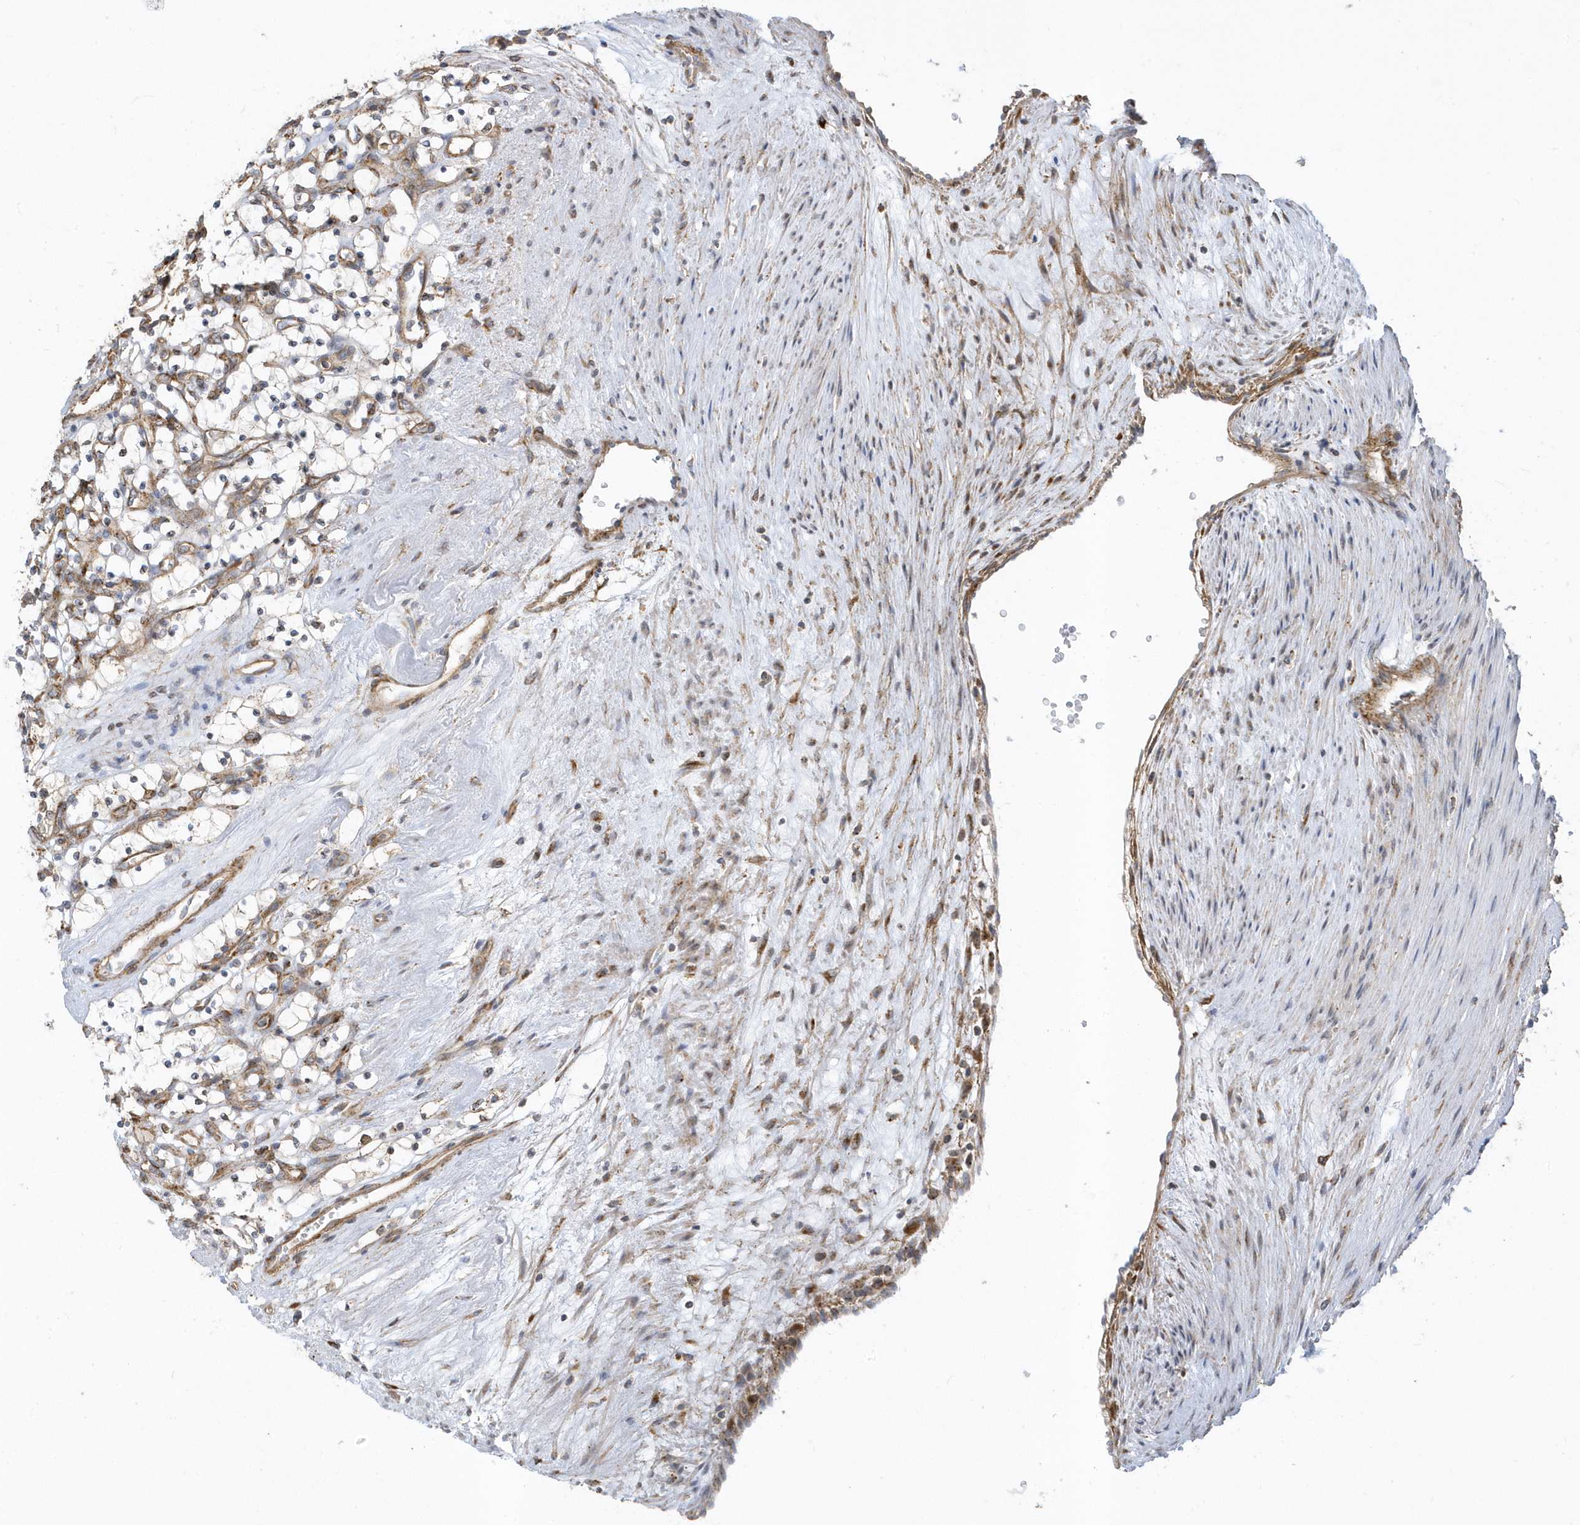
{"staining": {"intensity": "negative", "quantity": "none", "location": "none"}, "tissue": "renal cancer", "cell_type": "Tumor cells", "image_type": "cancer", "snomed": [{"axis": "morphology", "description": "Adenocarcinoma, NOS"}, {"axis": "topography", "description": "Kidney"}], "caption": "There is no significant expression in tumor cells of adenocarcinoma (renal). (DAB (3,3'-diaminobenzidine) immunohistochemistry with hematoxylin counter stain).", "gene": "HRH4", "patient": {"sex": "female", "age": 69}}